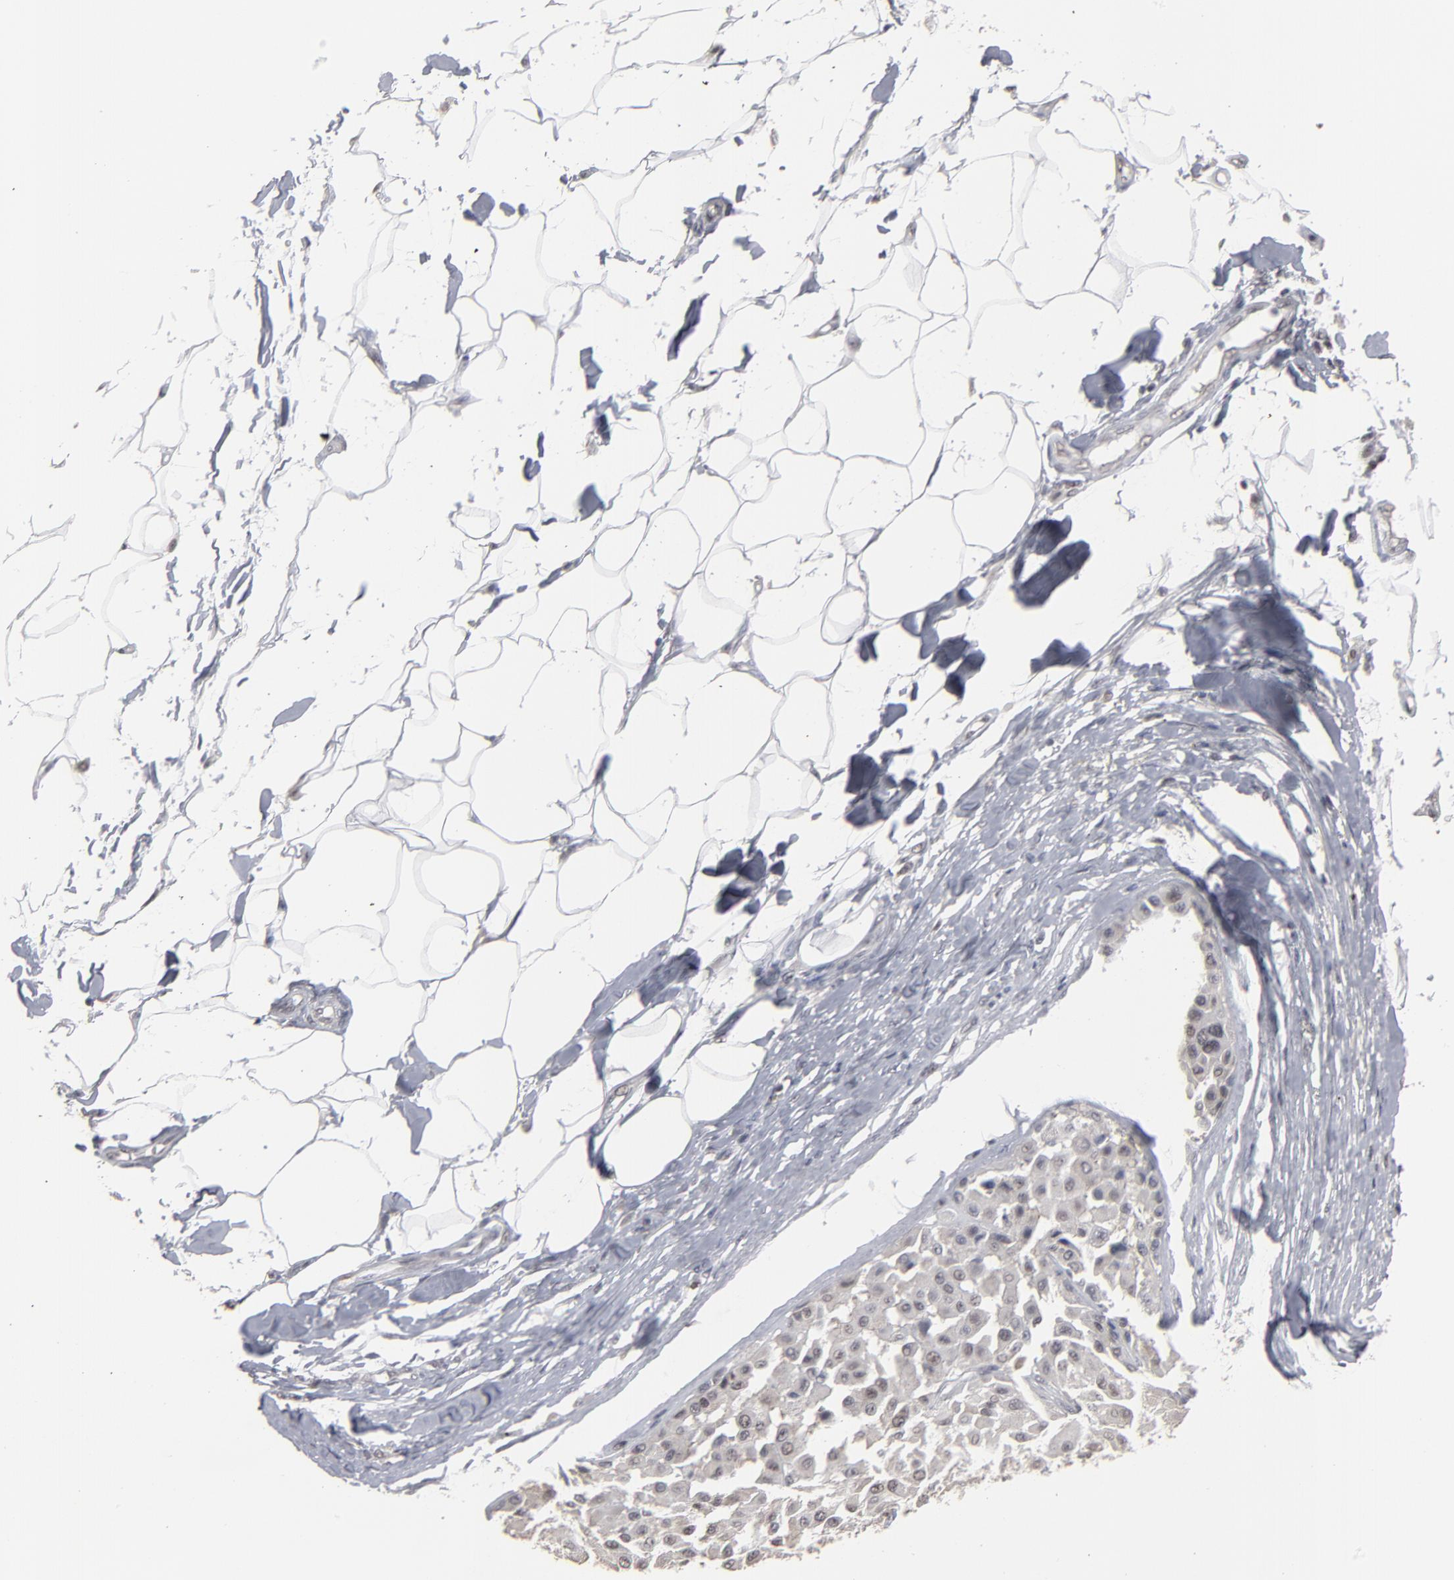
{"staining": {"intensity": "negative", "quantity": "none", "location": "none"}, "tissue": "melanoma", "cell_type": "Tumor cells", "image_type": "cancer", "snomed": [{"axis": "morphology", "description": "Malignant melanoma, Metastatic site"}, {"axis": "topography", "description": "Soft tissue"}], "caption": "Human melanoma stained for a protein using immunohistochemistry (IHC) shows no staining in tumor cells.", "gene": "SSRP1", "patient": {"sex": "male", "age": 41}}